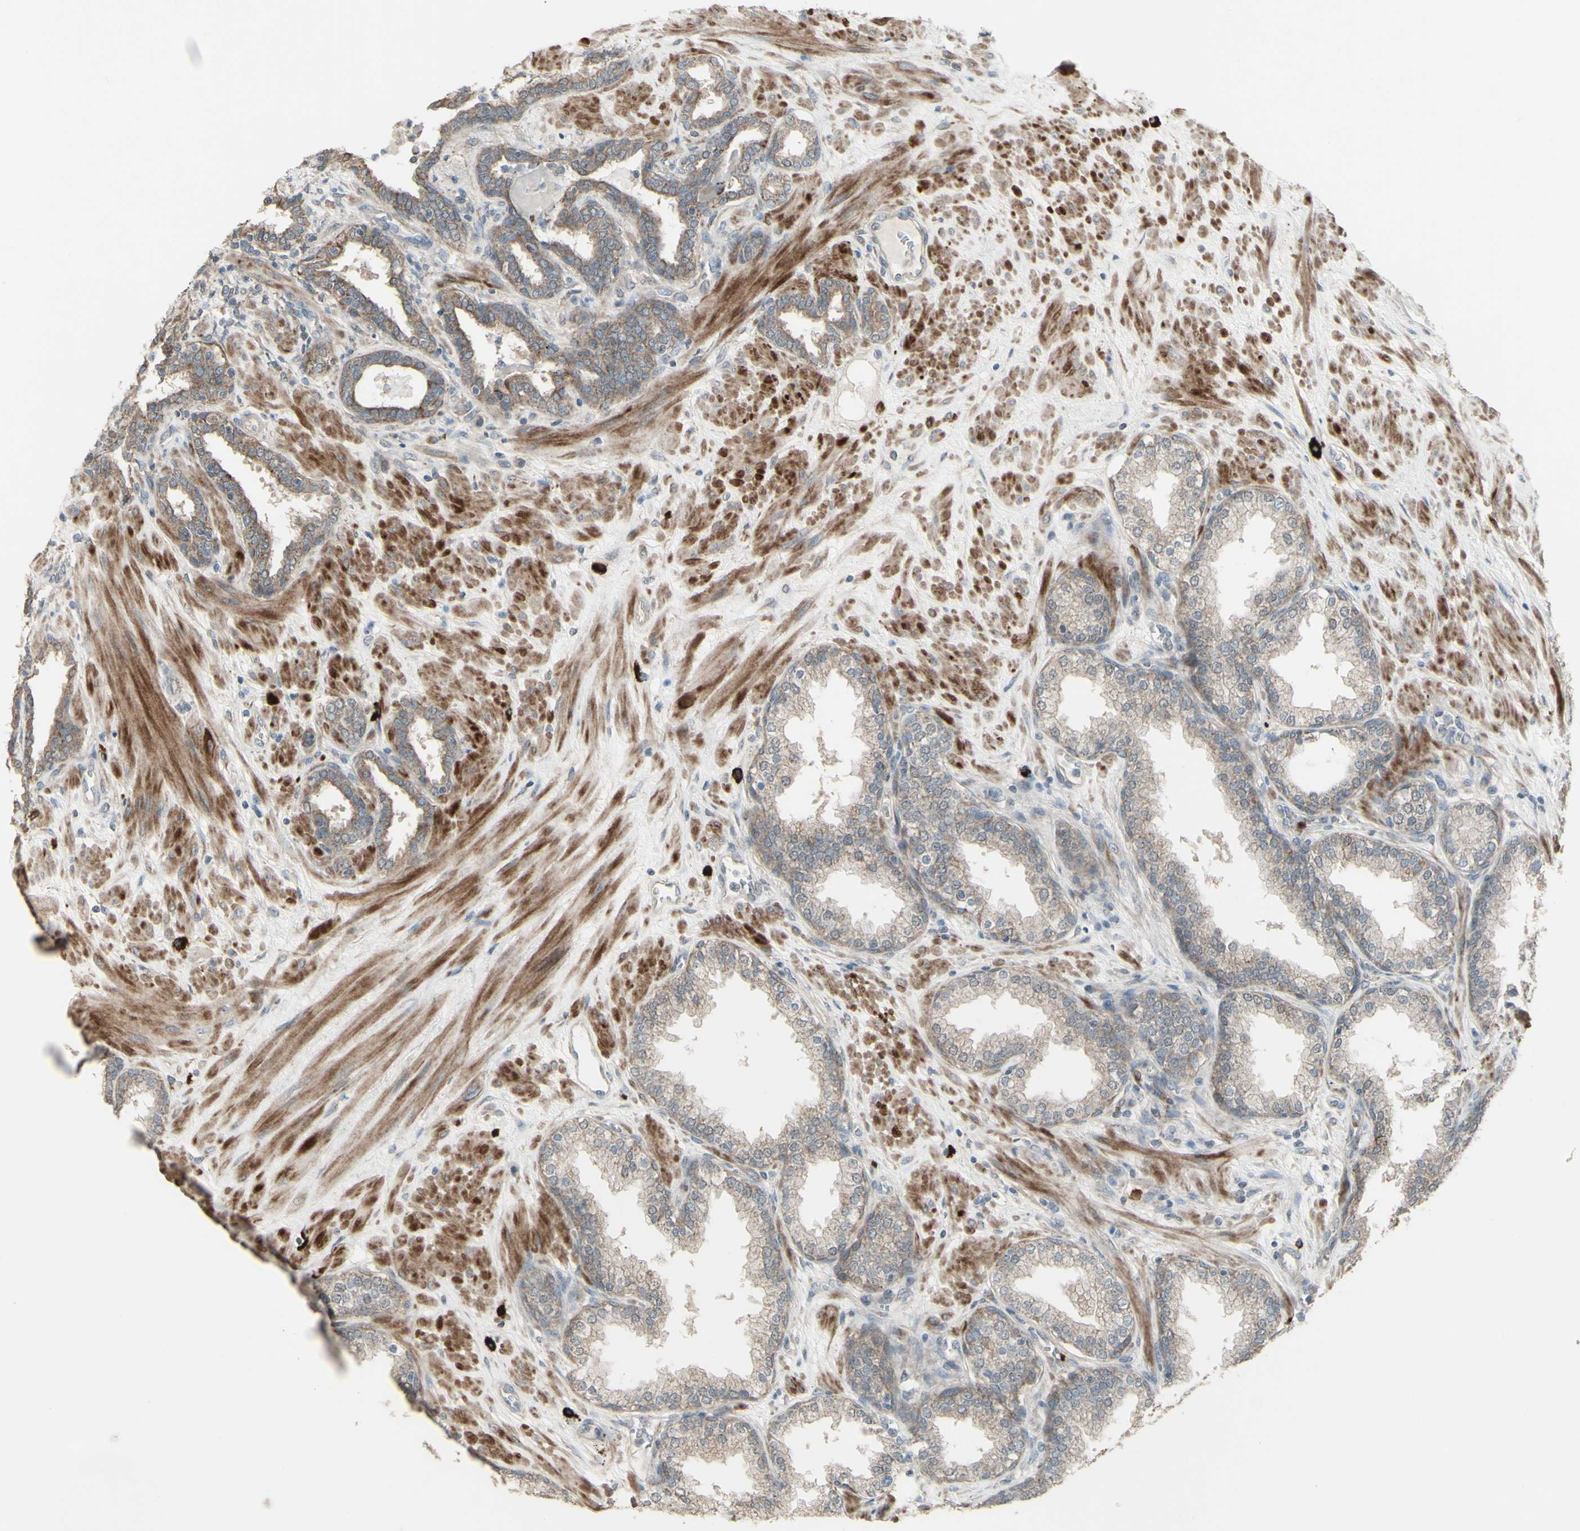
{"staining": {"intensity": "weak", "quantity": ">75%", "location": "cytoplasmic/membranous"}, "tissue": "prostate", "cell_type": "Glandular cells", "image_type": "normal", "snomed": [{"axis": "morphology", "description": "Normal tissue, NOS"}, {"axis": "topography", "description": "Prostate"}], "caption": "The micrograph displays immunohistochemical staining of benign prostate. There is weak cytoplasmic/membranous expression is present in about >75% of glandular cells. The staining was performed using DAB (3,3'-diaminobenzidine), with brown indicating positive protein expression. Nuclei are stained blue with hematoxylin.", "gene": "GRAMD1B", "patient": {"sex": "male", "age": 51}}